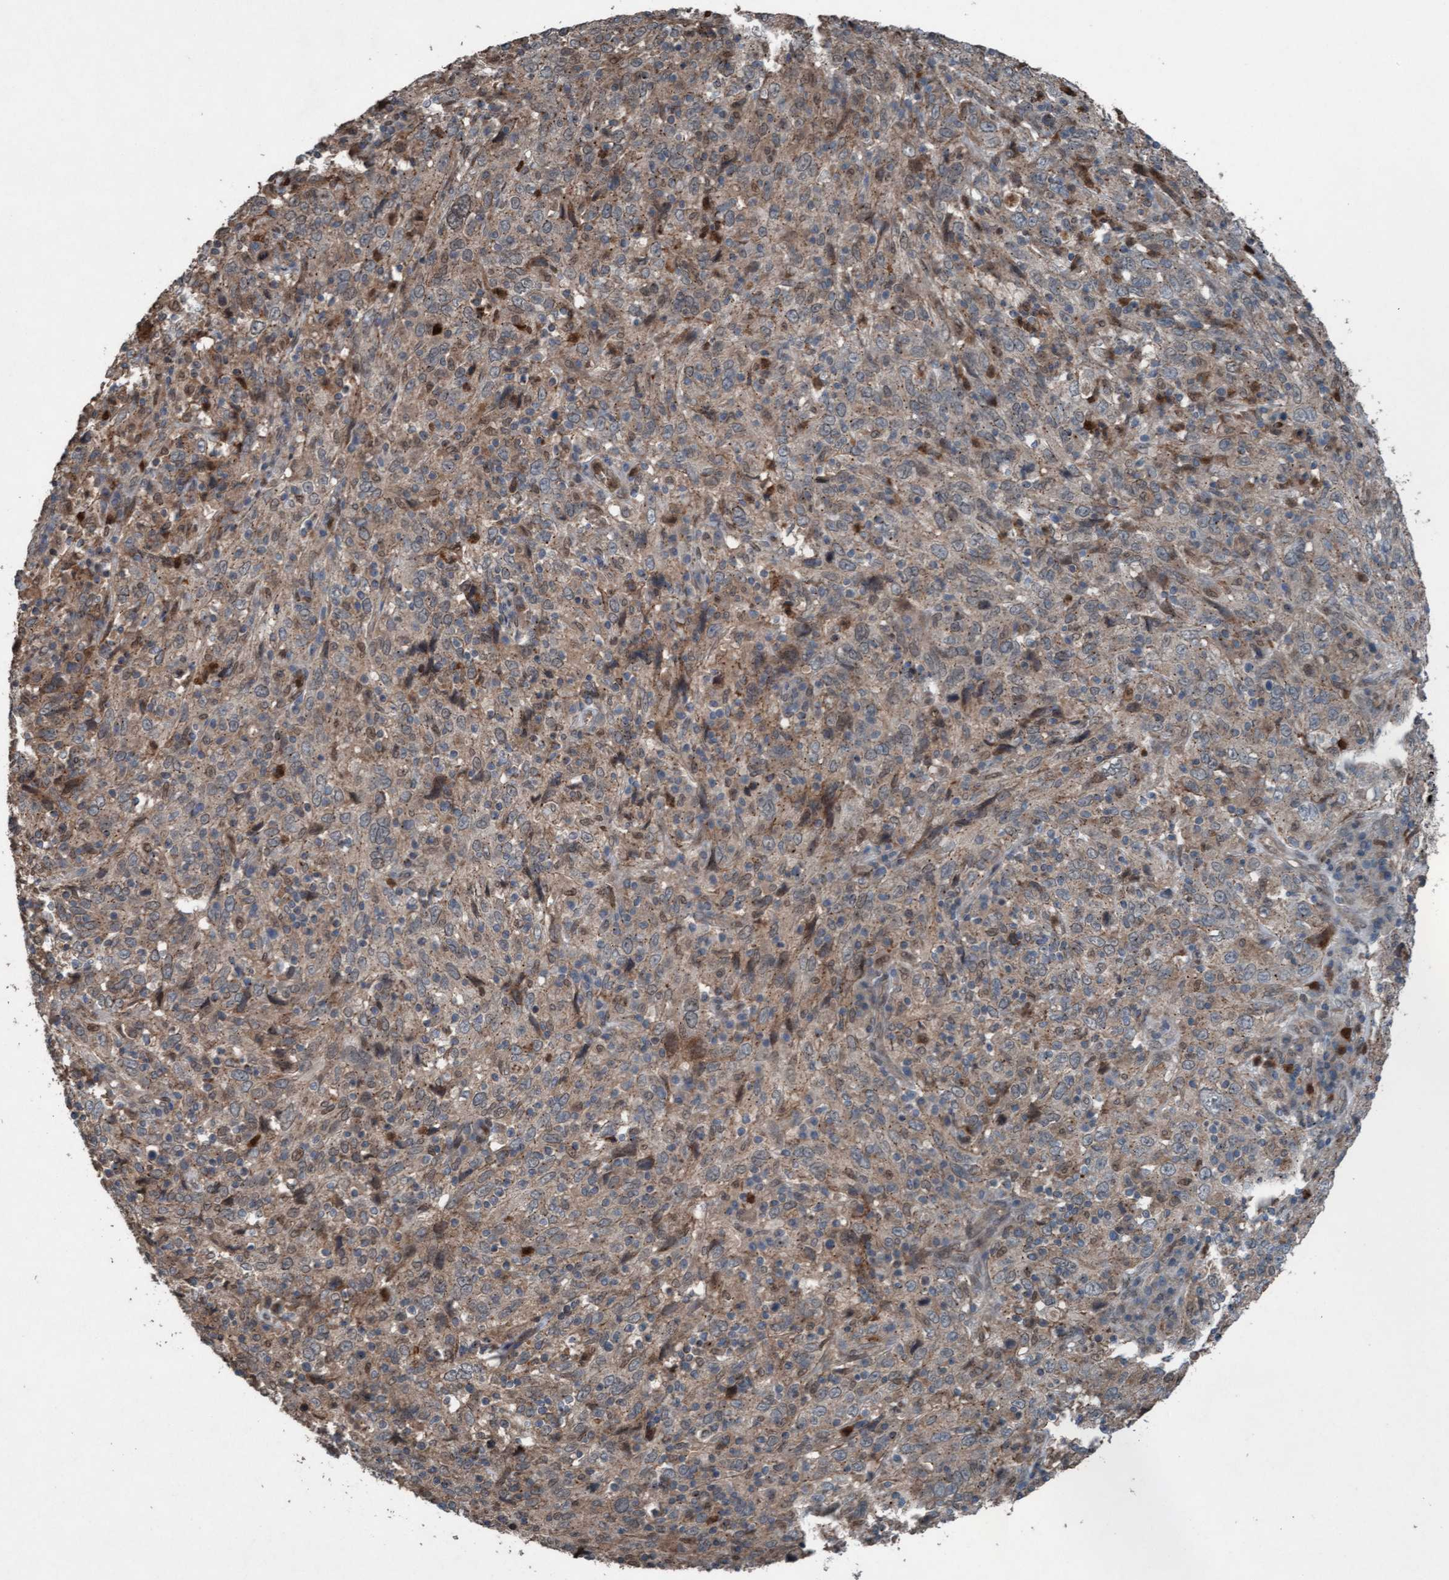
{"staining": {"intensity": "weak", "quantity": ">75%", "location": "cytoplasmic/membranous"}, "tissue": "cervical cancer", "cell_type": "Tumor cells", "image_type": "cancer", "snomed": [{"axis": "morphology", "description": "Squamous cell carcinoma, NOS"}, {"axis": "topography", "description": "Cervix"}], "caption": "This photomicrograph displays immunohistochemistry (IHC) staining of human cervical squamous cell carcinoma, with low weak cytoplasmic/membranous expression in about >75% of tumor cells.", "gene": "PLXNB2", "patient": {"sex": "female", "age": 46}}